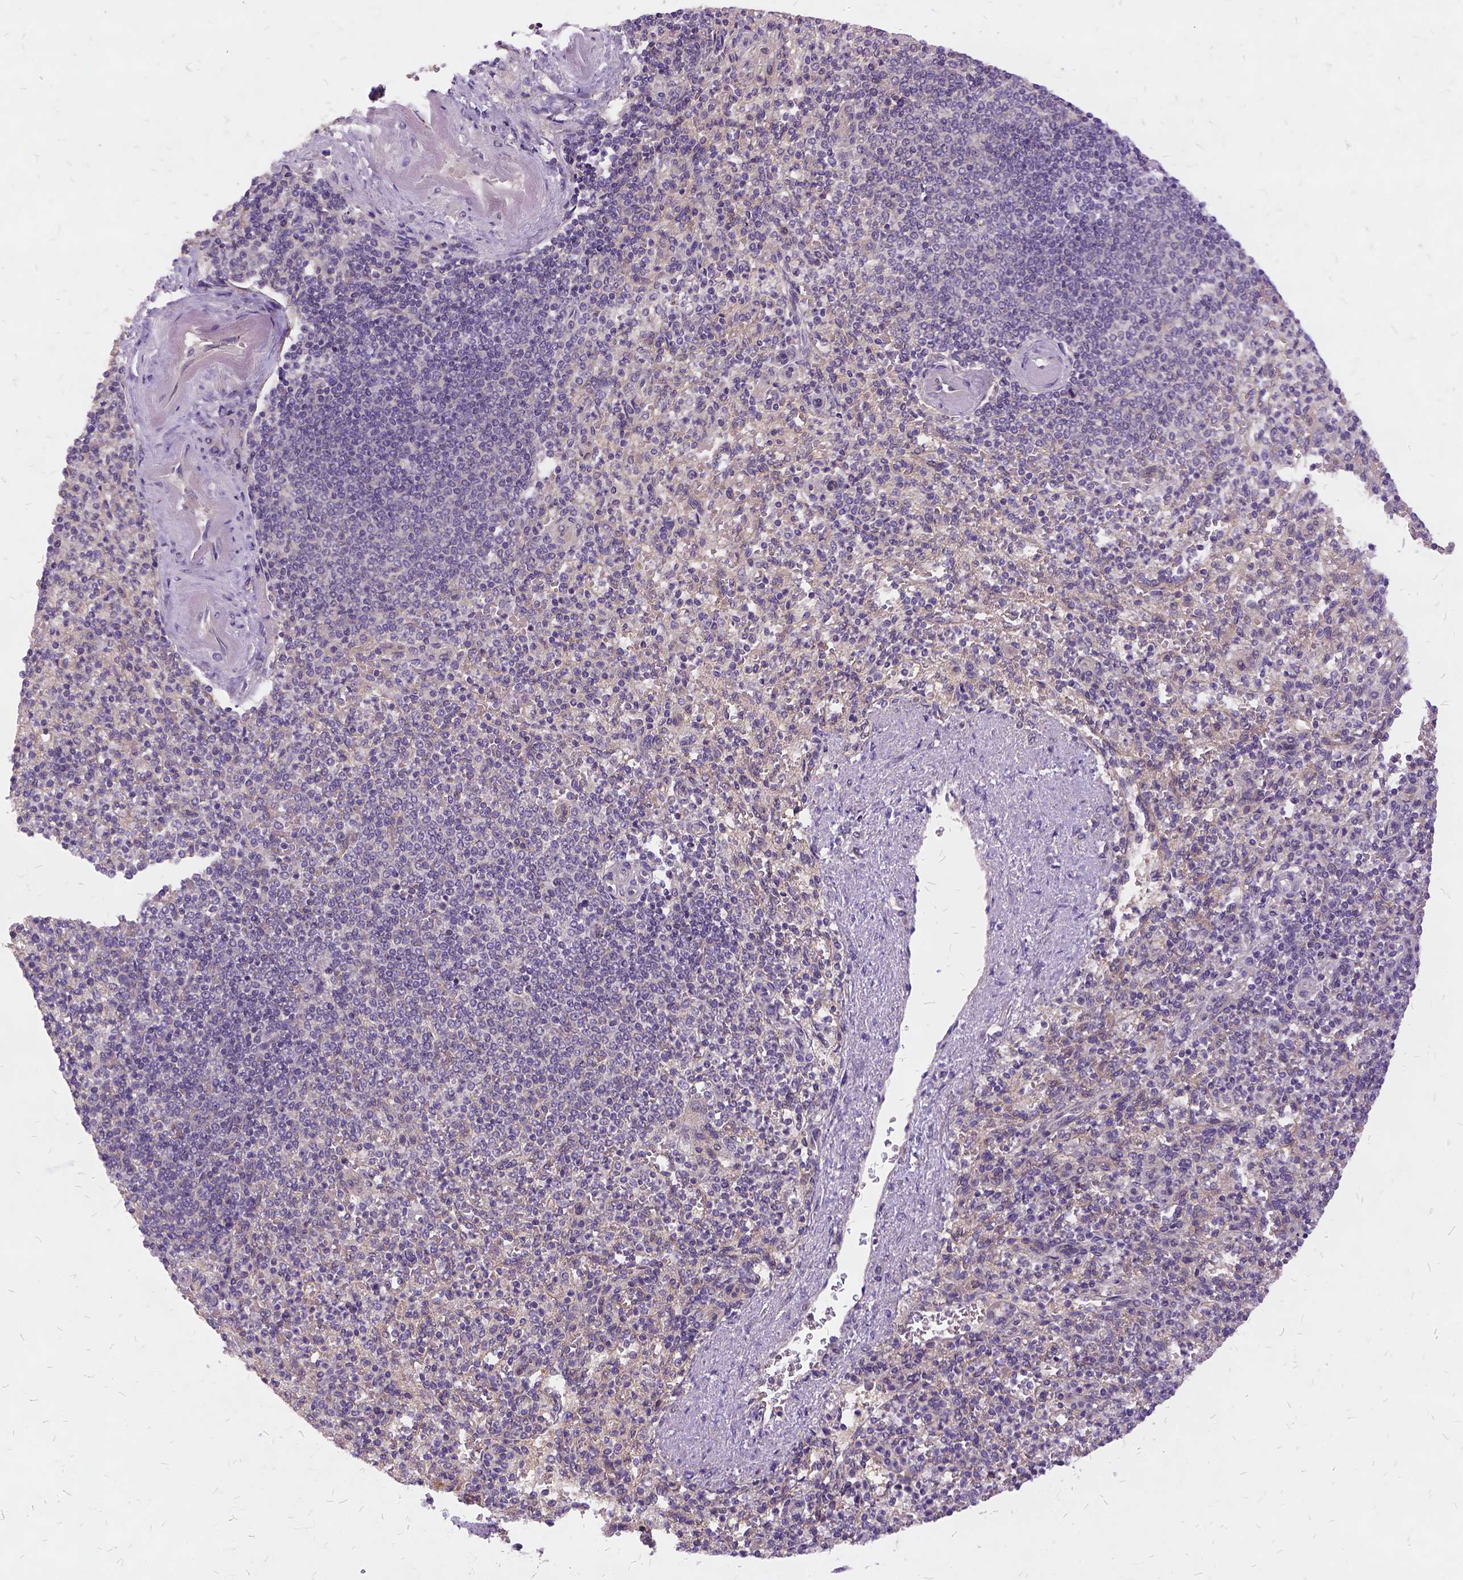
{"staining": {"intensity": "negative", "quantity": "none", "location": "none"}, "tissue": "spleen", "cell_type": "Cells in red pulp", "image_type": "normal", "snomed": [{"axis": "morphology", "description": "Normal tissue, NOS"}, {"axis": "topography", "description": "Spleen"}], "caption": "This image is of normal spleen stained with immunohistochemistry (IHC) to label a protein in brown with the nuclei are counter-stained blue. There is no staining in cells in red pulp. (Stains: DAB immunohistochemistry with hematoxylin counter stain, Microscopy: brightfield microscopy at high magnification).", "gene": "ILRUN", "patient": {"sex": "female", "age": 74}}